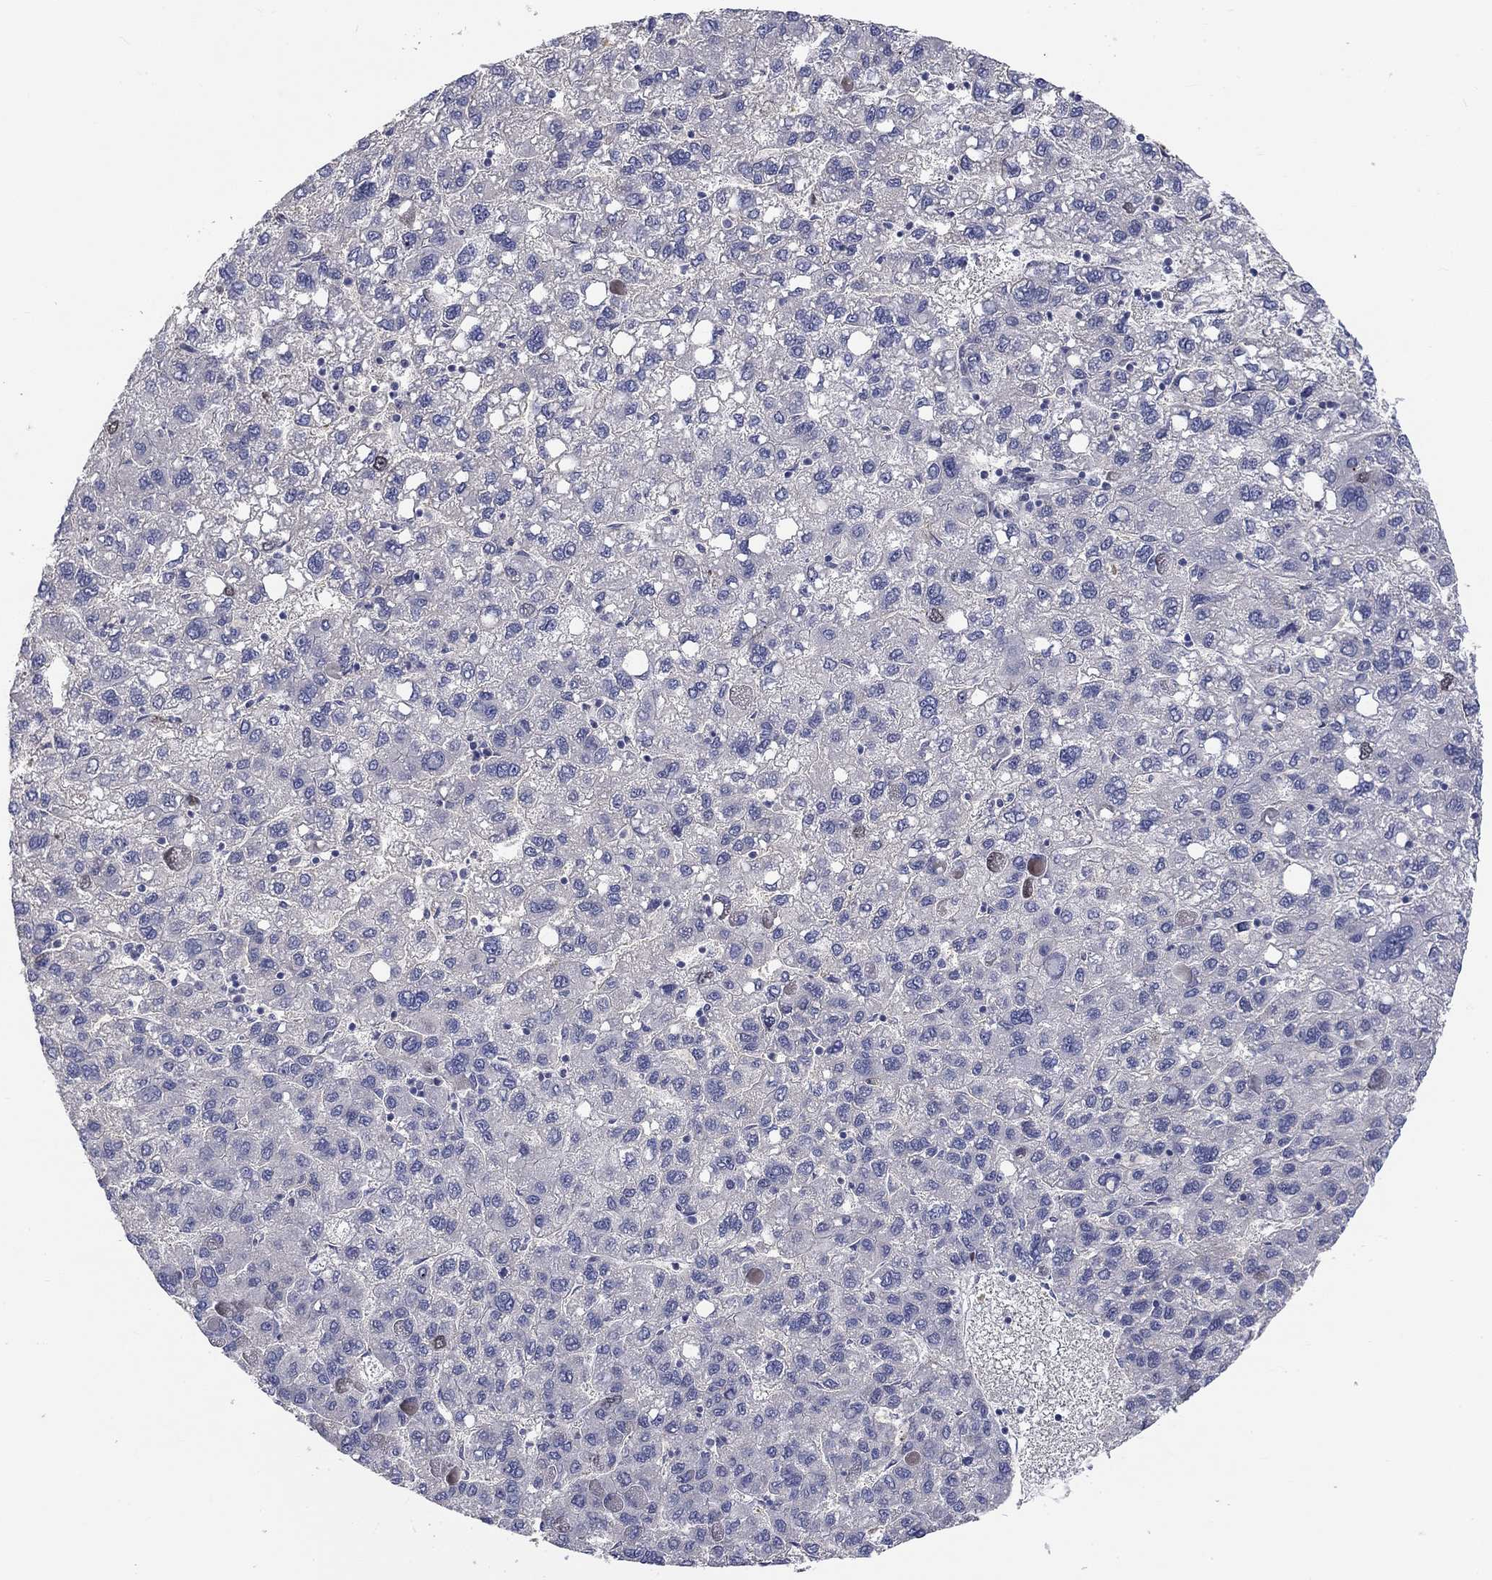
{"staining": {"intensity": "negative", "quantity": "none", "location": "none"}, "tissue": "liver cancer", "cell_type": "Tumor cells", "image_type": "cancer", "snomed": [{"axis": "morphology", "description": "Carcinoma, Hepatocellular, NOS"}, {"axis": "topography", "description": "Liver"}], "caption": "Protein analysis of liver cancer (hepatocellular carcinoma) displays no significant staining in tumor cells. The staining was performed using DAB (3,3'-diaminobenzidine) to visualize the protein expression in brown, while the nuclei were stained in blue with hematoxylin (Magnification: 20x).", "gene": "PRC1", "patient": {"sex": "female", "age": 82}}